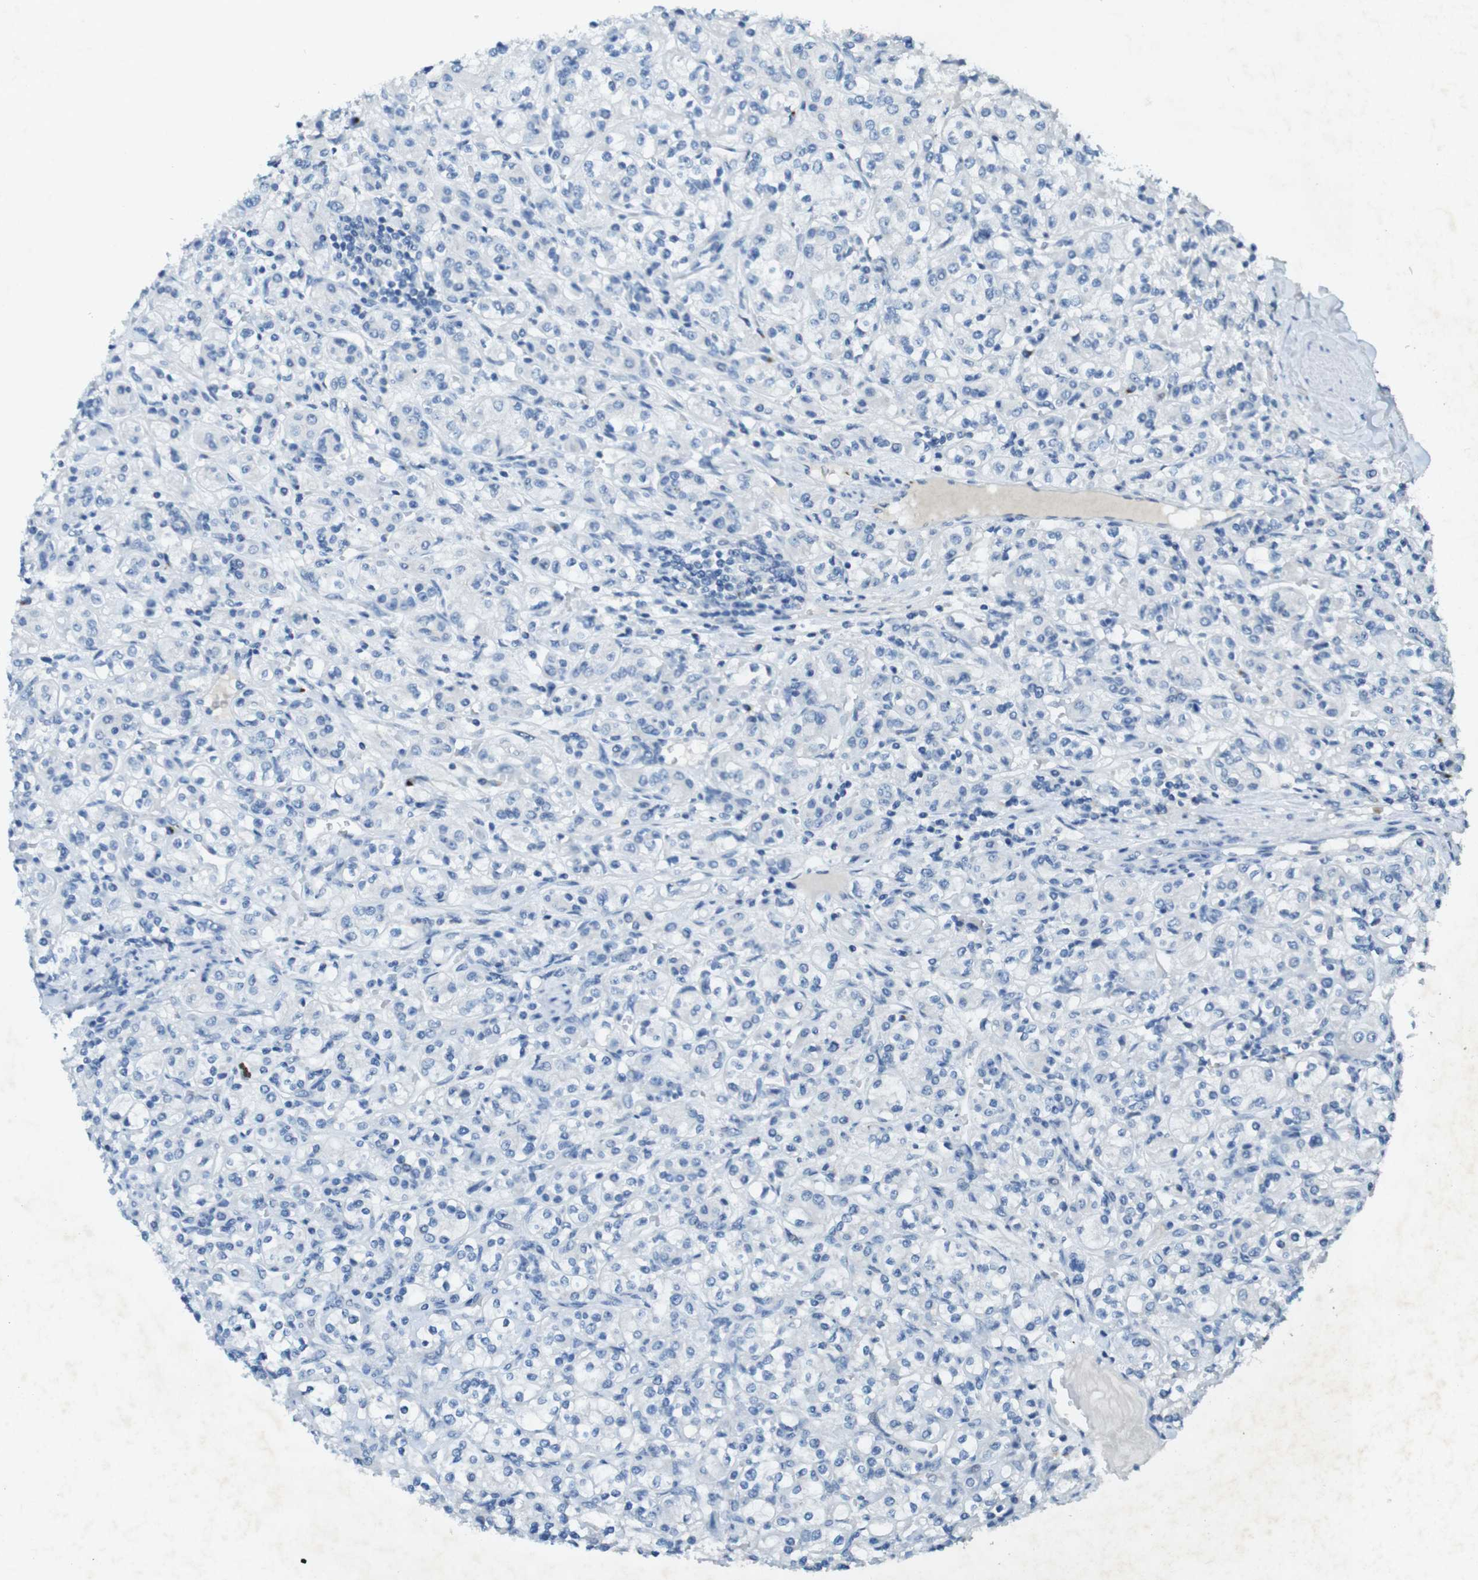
{"staining": {"intensity": "negative", "quantity": "none", "location": "none"}, "tissue": "renal cancer", "cell_type": "Tumor cells", "image_type": "cancer", "snomed": [{"axis": "morphology", "description": "Adenocarcinoma, NOS"}, {"axis": "topography", "description": "Kidney"}], "caption": "A high-resolution photomicrograph shows immunohistochemistry staining of renal adenocarcinoma, which displays no significant expression in tumor cells.", "gene": "CD320", "patient": {"sex": "male", "age": 77}}